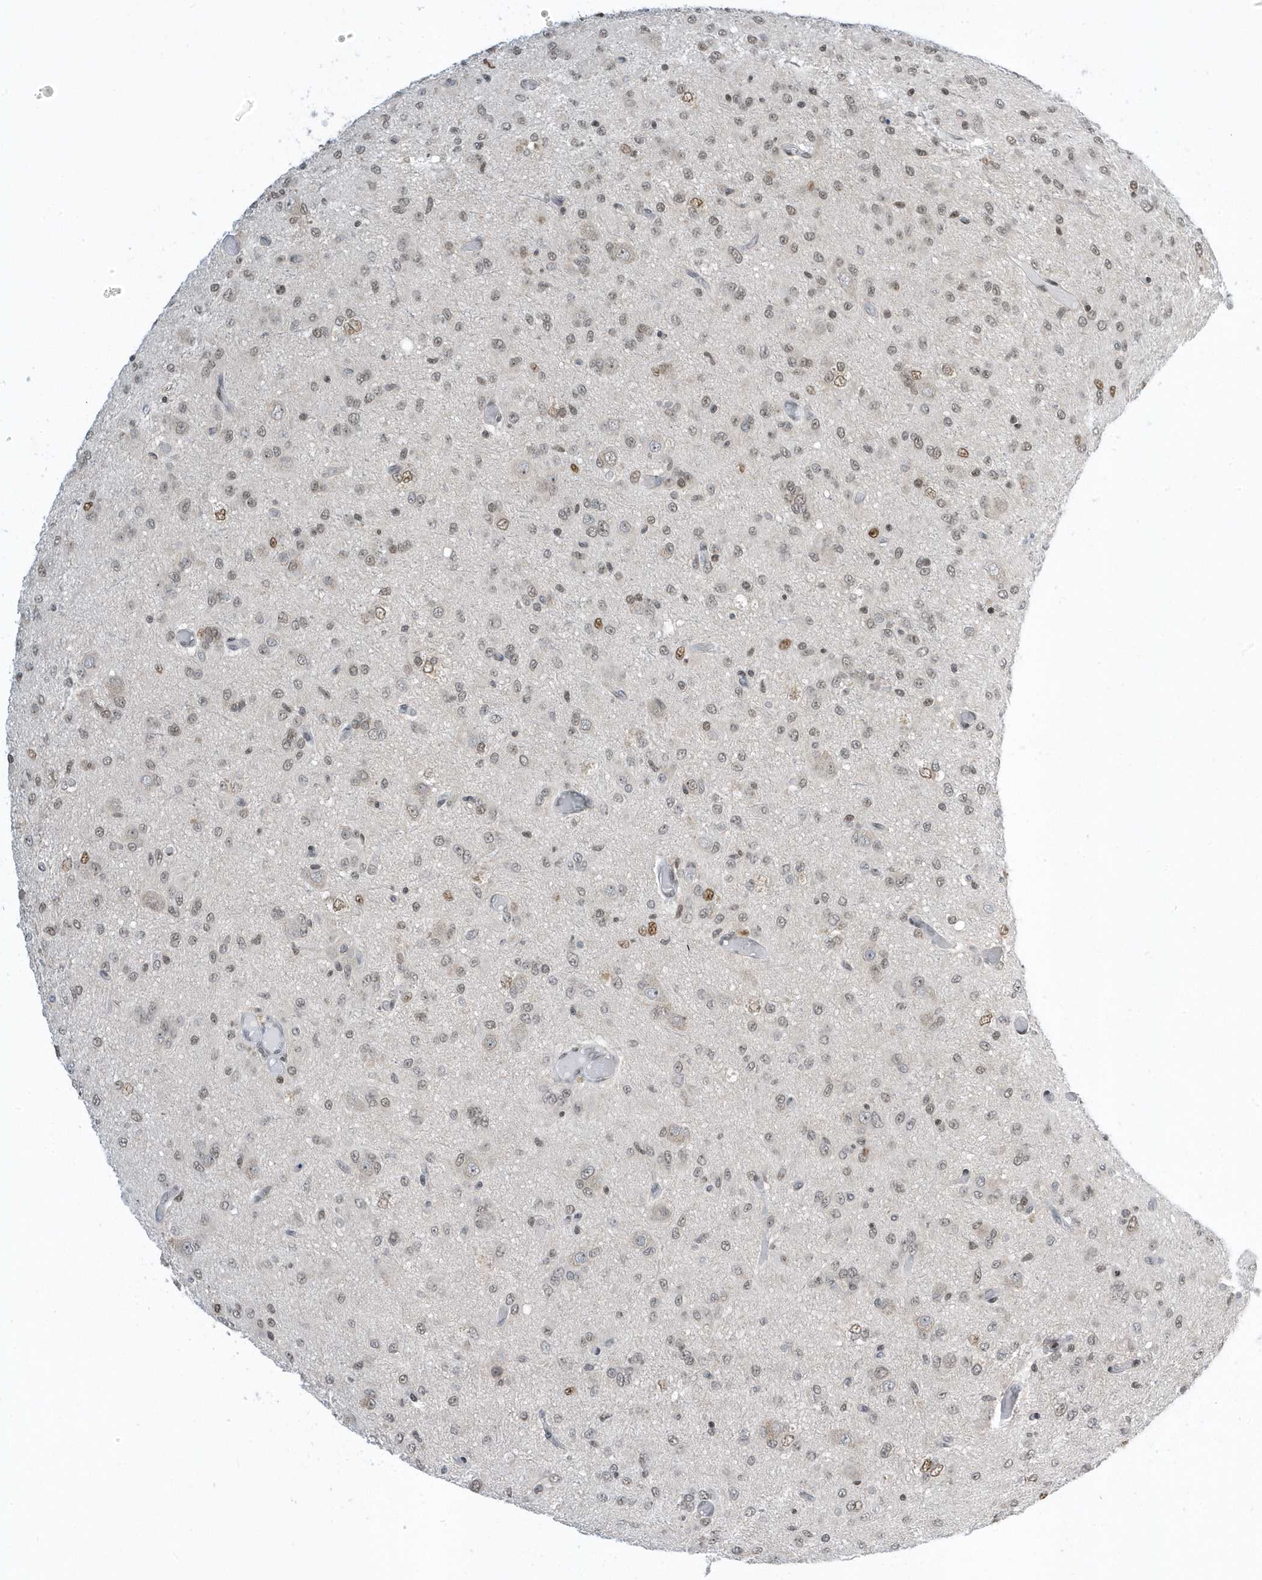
{"staining": {"intensity": "weak", "quantity": "25%-75%", "location": "nuclear"}, "tissue": "glioma", "cell_type": "Tumor cells", "image_type": "cancer", "snomed": [{"axis": "morphology", "description": "Glioma, malignant, High grade"}, {"axis": "topography", "description": "Brain"}], "caption": "Glioma was stained to show a protein in brown. There is low levels of weak nuclear expression in about 25%-75% of tumor cells.", "gene": "ZNF740", "patient": {"sex": "female", "age": 59}}